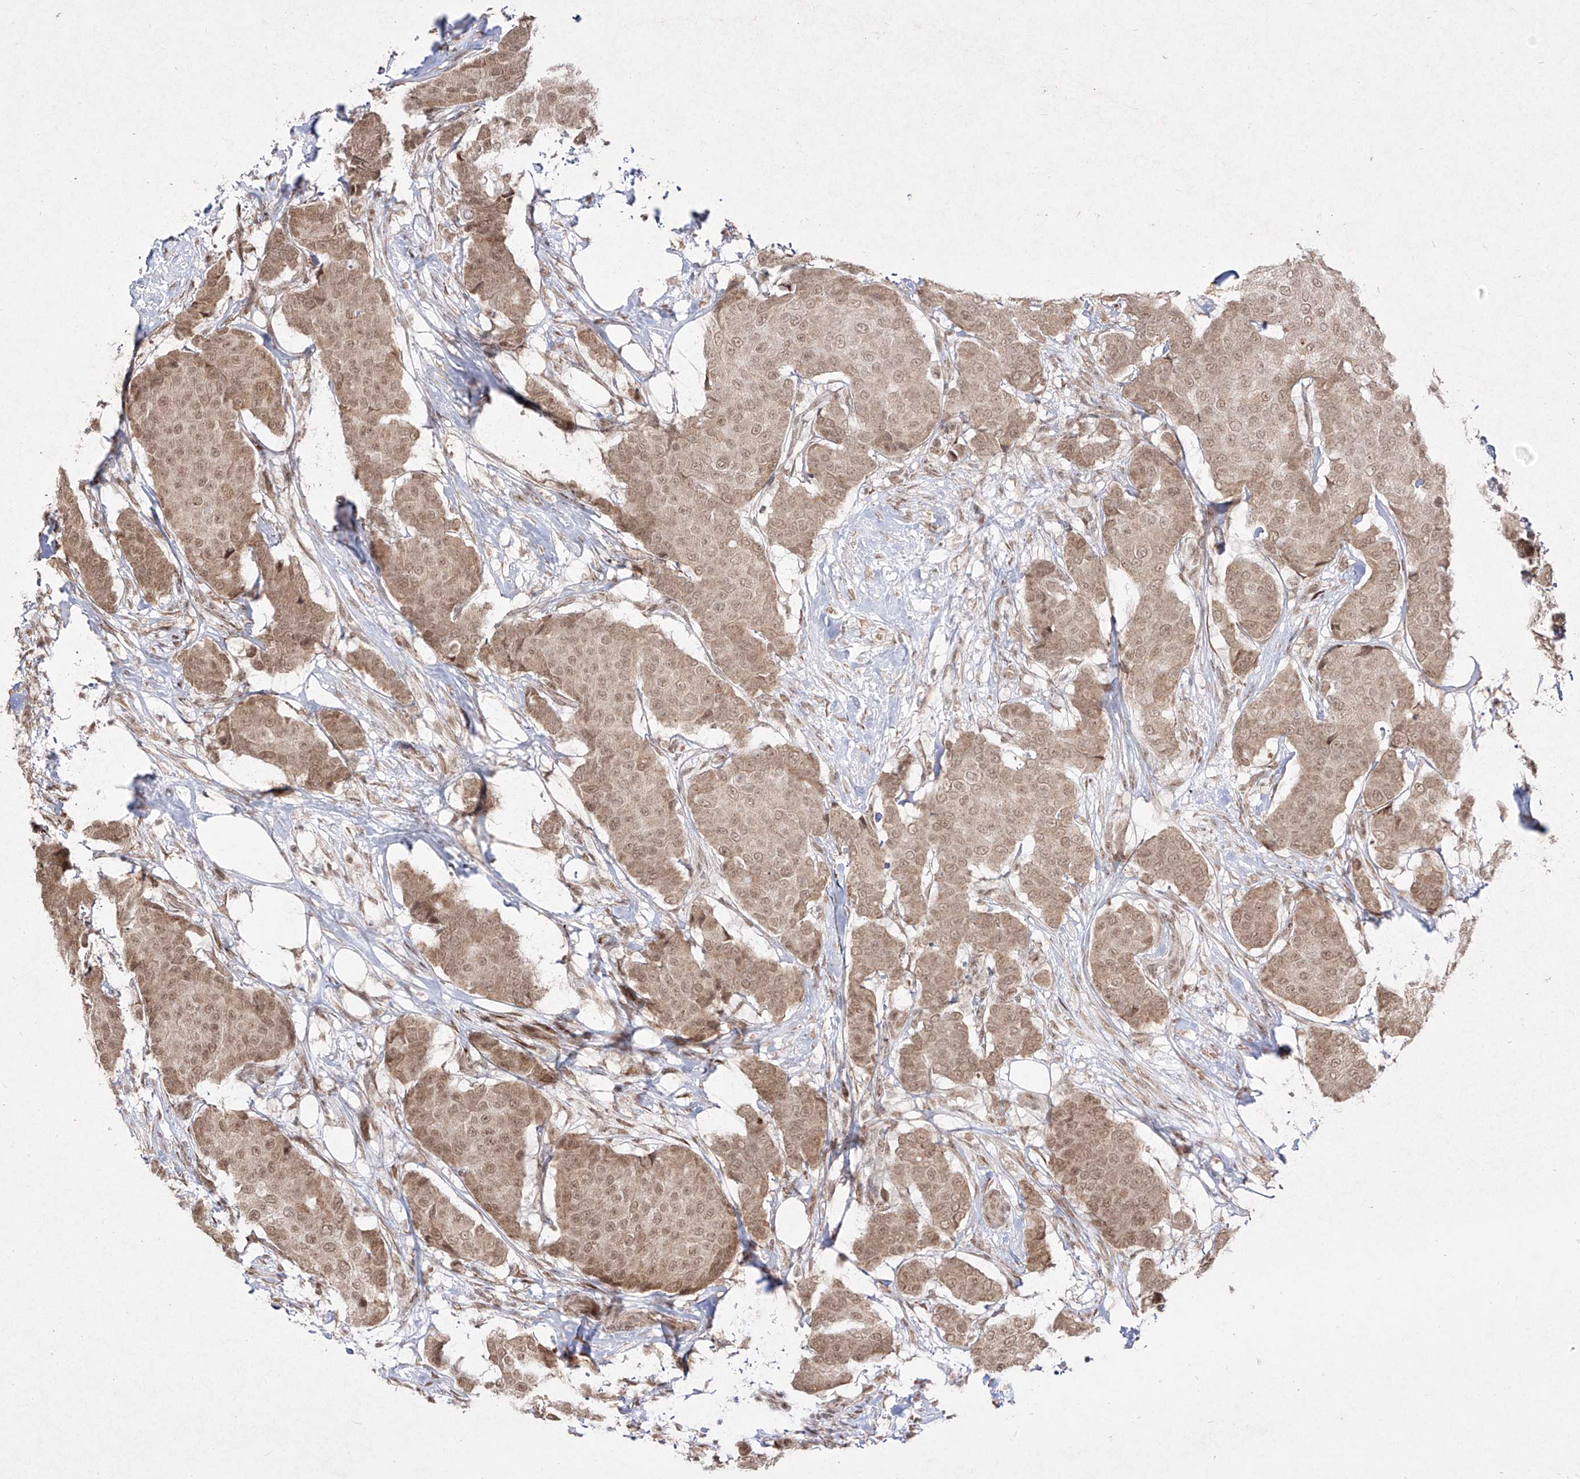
{"staining": {"intensity": "moderate", "quantity": ">75%", "location": "nuclear"}, "tissue": "breast cancer", "cell_type": "Tumor cells", "image_type": "cancer", "snomed": [{"axis": "morphology", "description": "Duct carcinoma"}, {"axis": "topography", "description": "Breast"}], "caption": "This is a histology image of immunohistochemistry staining of breast cancer, which shows moderate positivity in the nuclear of tumor cells.", "gene": "SNRNP27", "patient": {"sex": "female", "age": 75}}